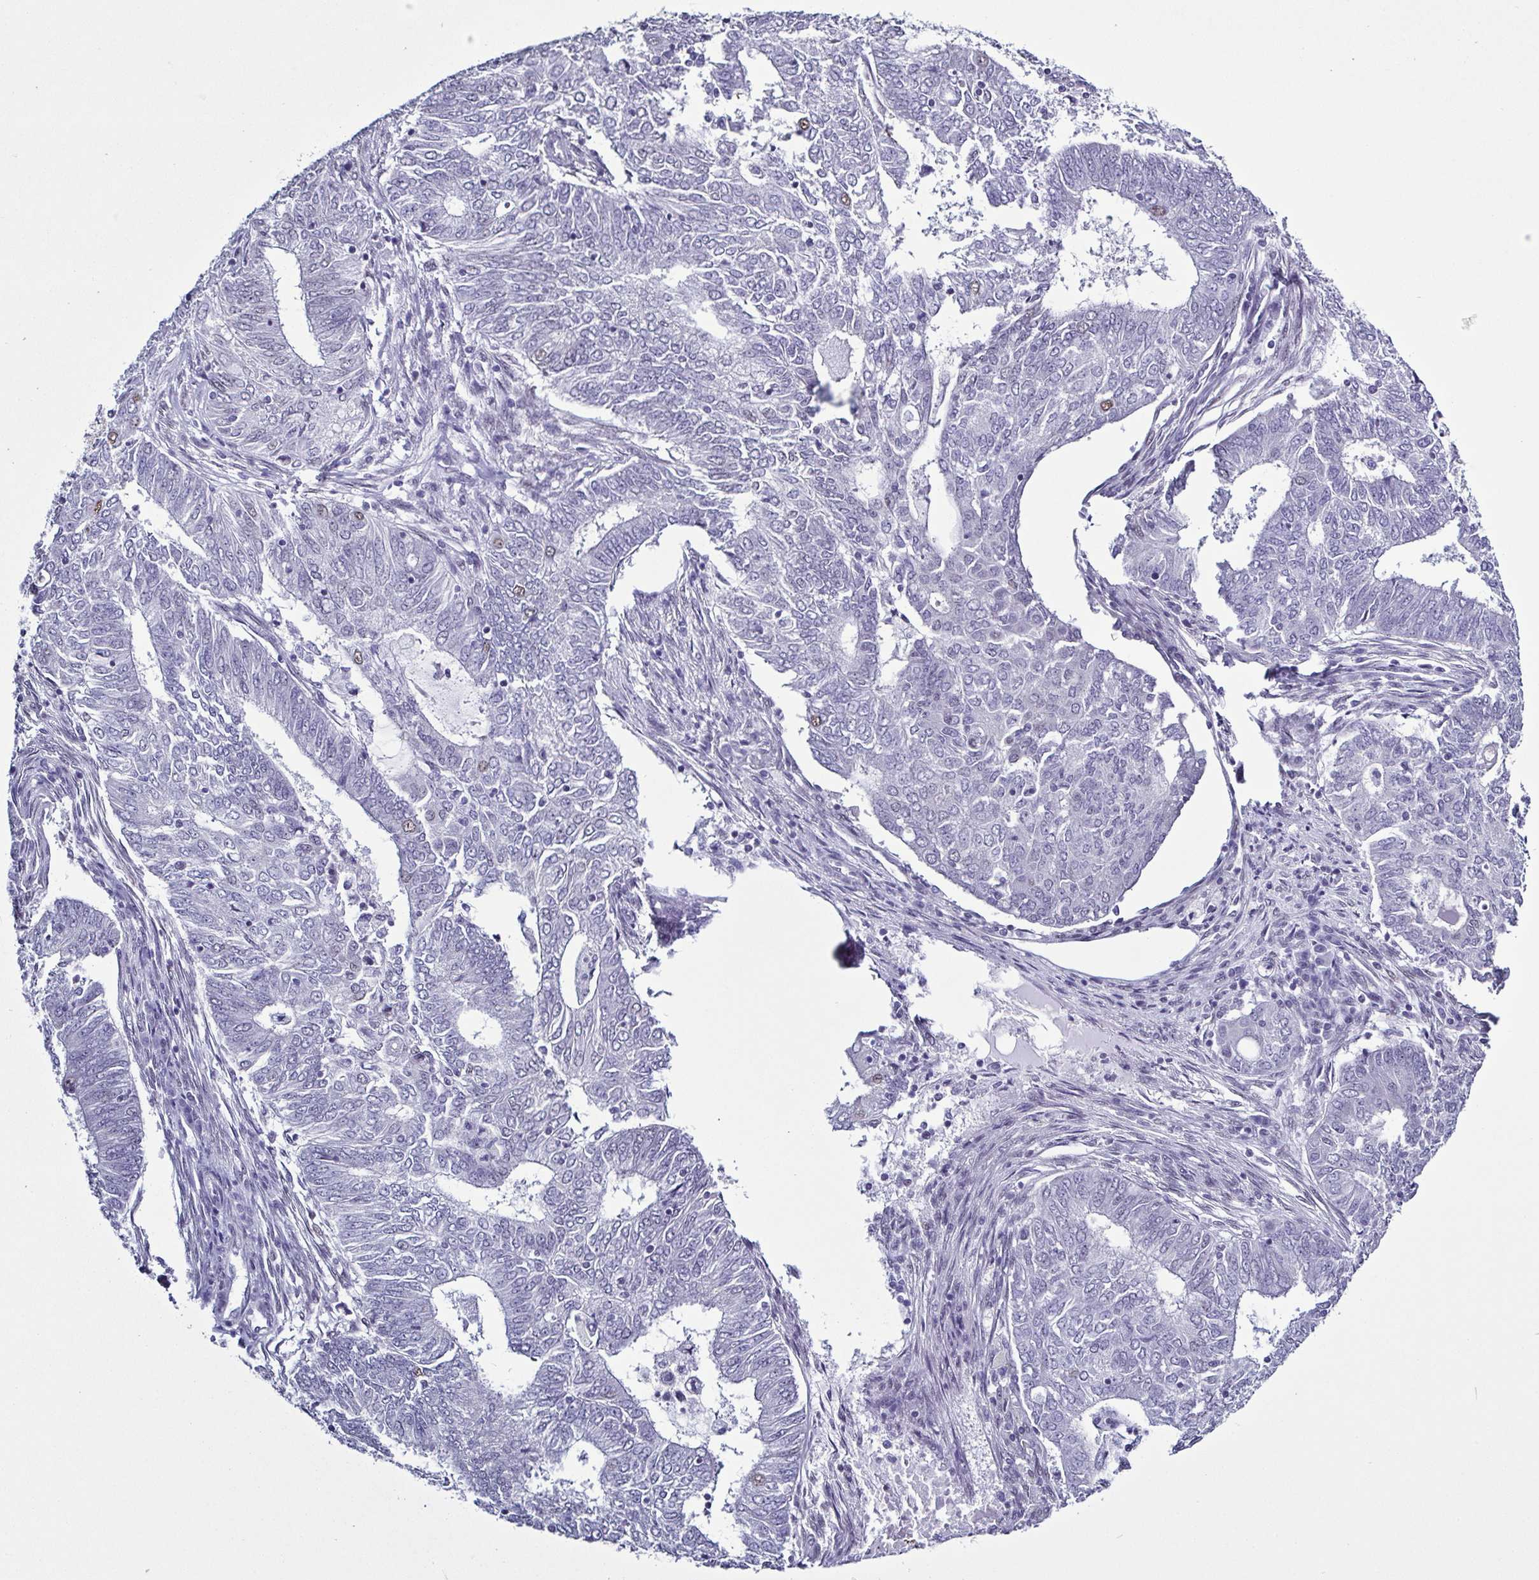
{"staining": {"intensity": "weak", "quantity": "<25%", "location": "nuclear"}, "tissue": "endometrial cancer", "cell_type": "Tumor cells", "image_type": "cancer", "snomed": [{"axis": "morphology", "description": "Adenocarcinoma, NOS"}, {"axis": "topography", "description": "Endometrium"}], "caption": "Immunohistochemistry (IHC) micrograph of endometrial adenocarcinoma stained for a protein (brown), which exhibits no staining in tumor cells. Nuclei are stained in blue.", "gene": "TMEM92", "patient": {"sex": "female", "age": 62}}